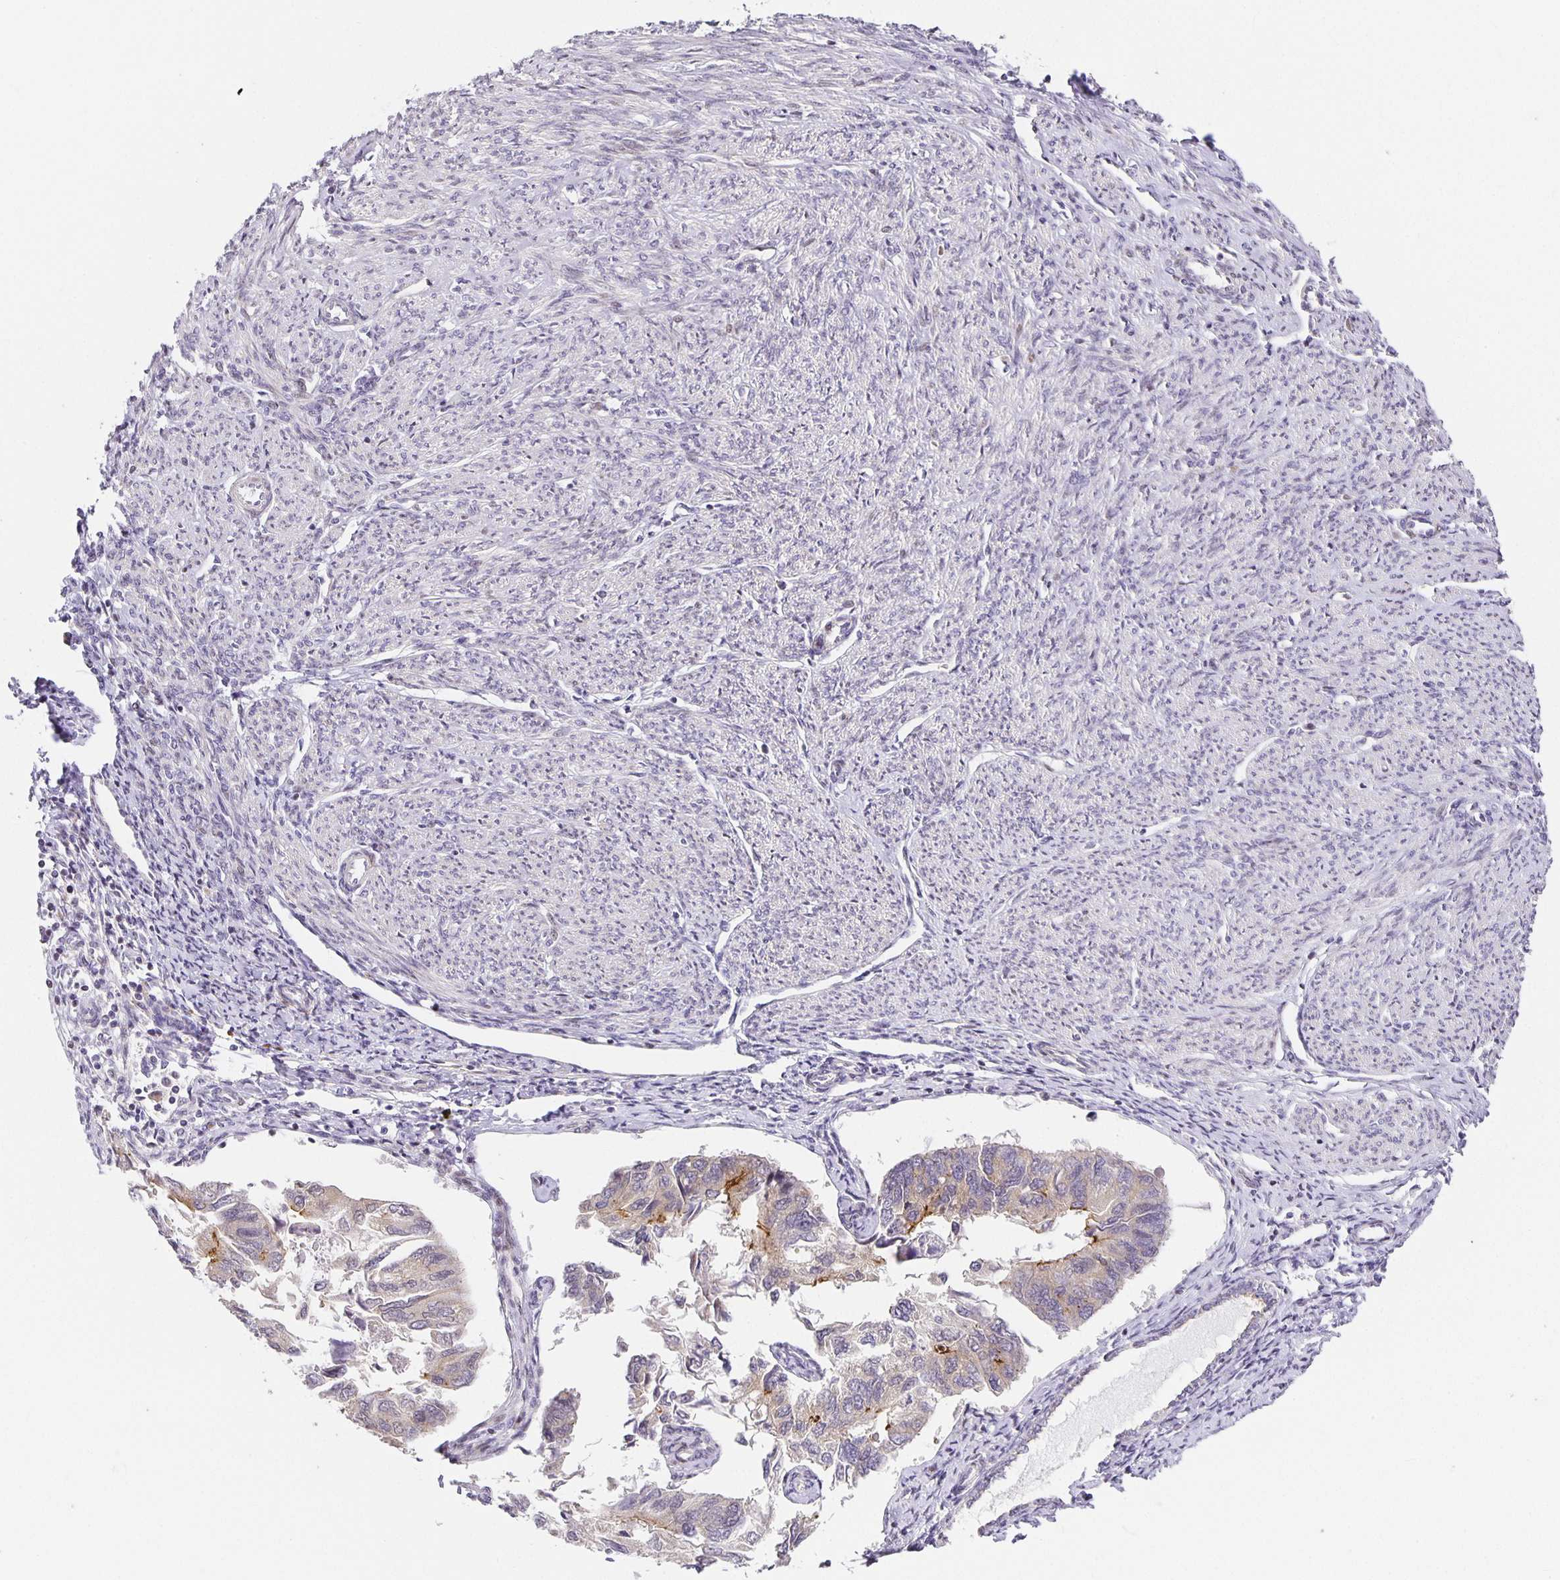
{"staining": {"intensity": "moderate", "quantity": "<25%", "location": "cytoplasmic/membranous"}, "tissue": "endometrial cancer", "cell_type": "Tumor cells", "image_type": "cancer", "snomed": [{"axis": "morphology", "description": "Carcinoma, NOS"}, {"axis": "topography", "description": "Uterus"}], "caption": "Immunohistochemistry (DAB (3,3'-diaminobenzidine)) staining of human endometrial cancer exhibits moderate cytoplasmic/membranous protein staining in approximately <25% of tumor cells. (DAB (3,3'-diaminobenzidine) IHC, brown staining for protein, blue staining for nuclei).", "gene": "TJP3", "patient": {"sex": "female", "age": 76}}